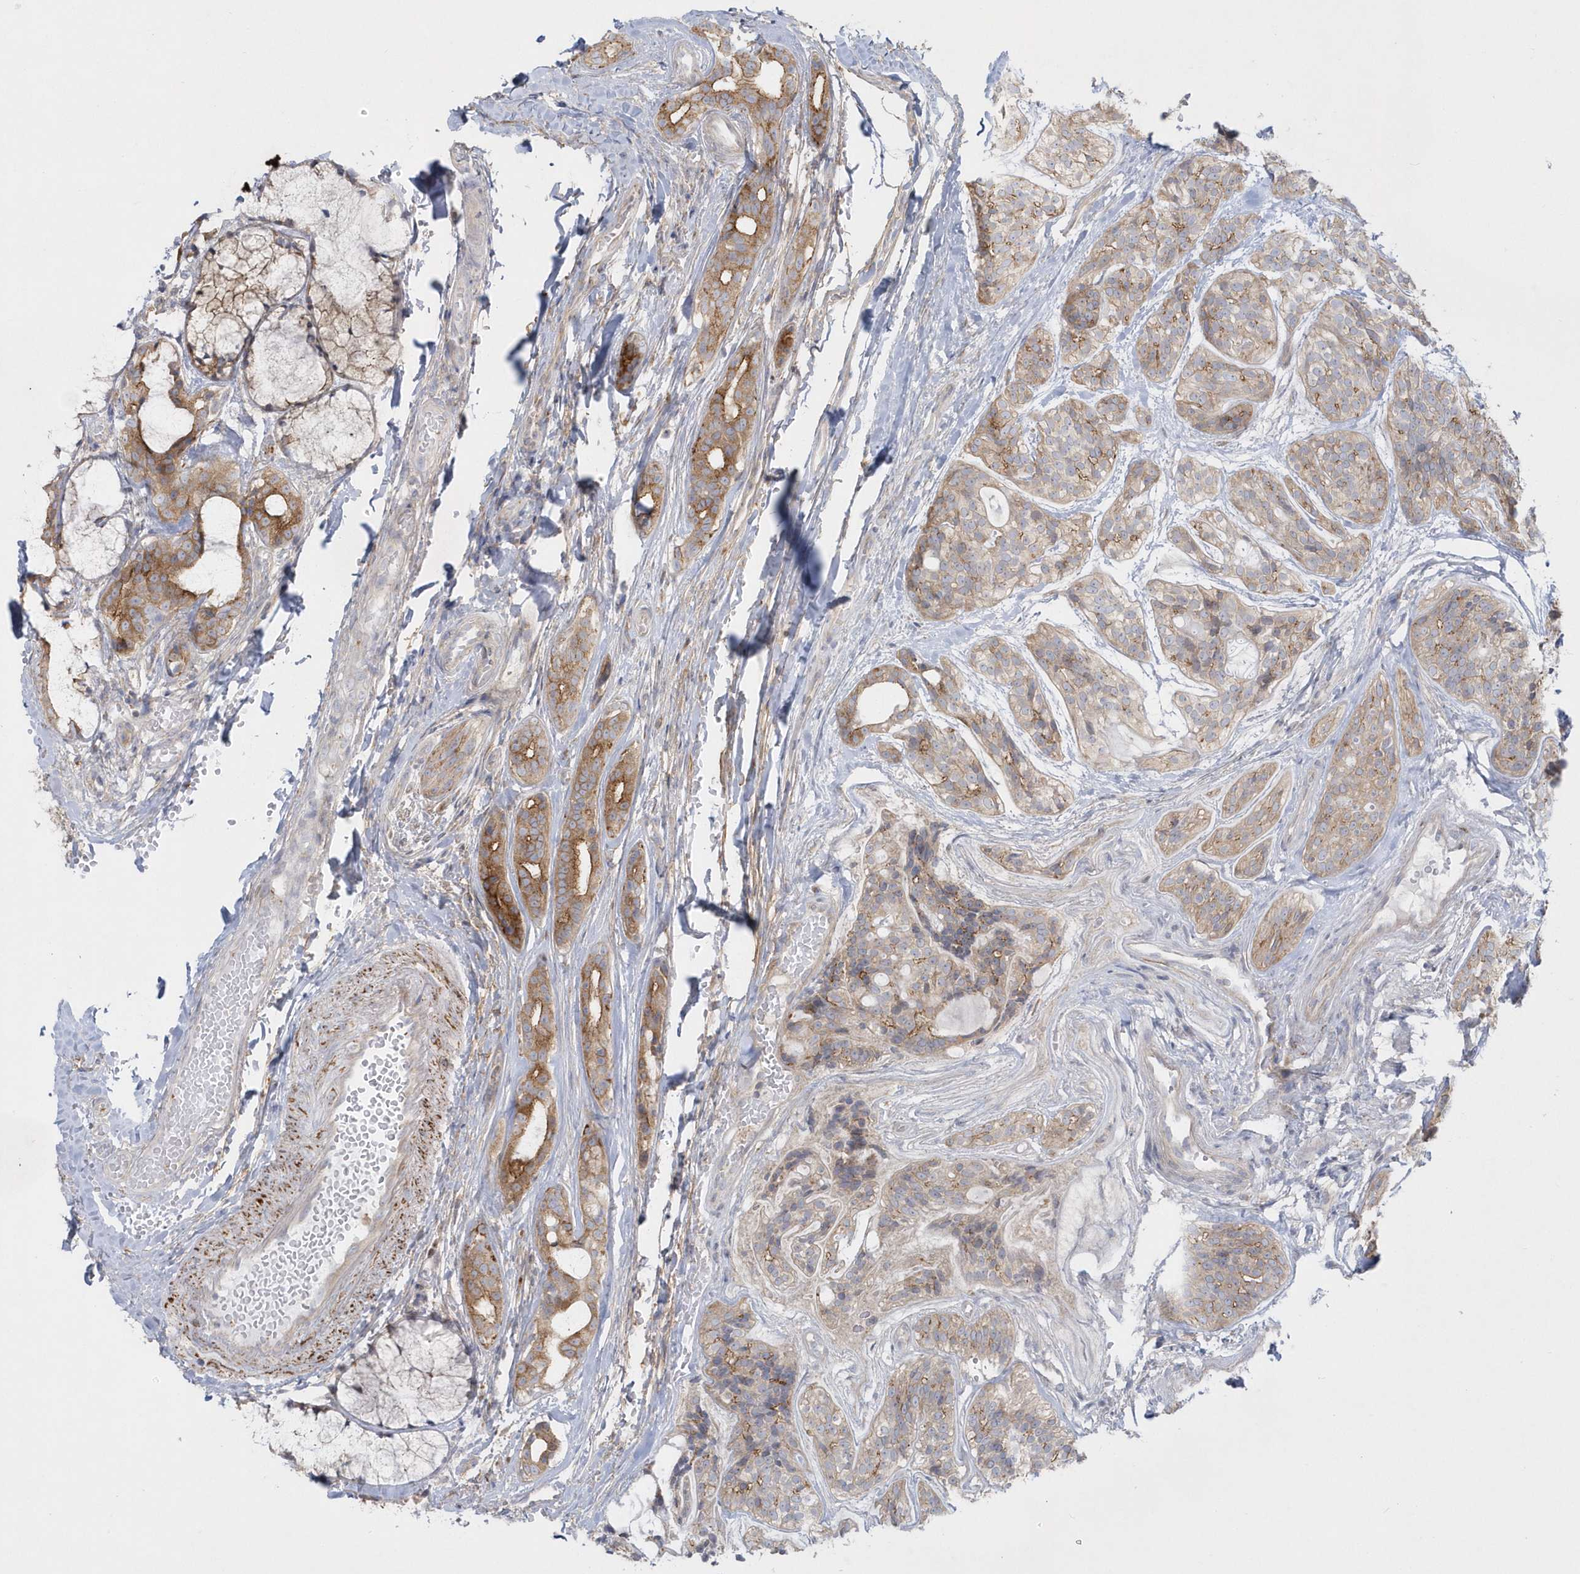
{"staining": {"intensity": "weak", "quantity": "25%-75%", "location": "cytoplasmic/membranous"}, "tissue": "head and neck cancer", "cell_type": "Tumor cells", "image_type": "cancer", "snomed": [{"axis": "morphology", "description": "Adenocarcinoma, NOS"}, {"axis": "topography", "description": "Head-Neck"}], "caption": "Protein expression analysis of adenocarcinoma (head and neck) reveals weak cytoplasmic/membranous expression in approximately 25%-75% of tumor cells.", "gene": "DNAJC18", "patient": {"sex": "male", "age": 66}}